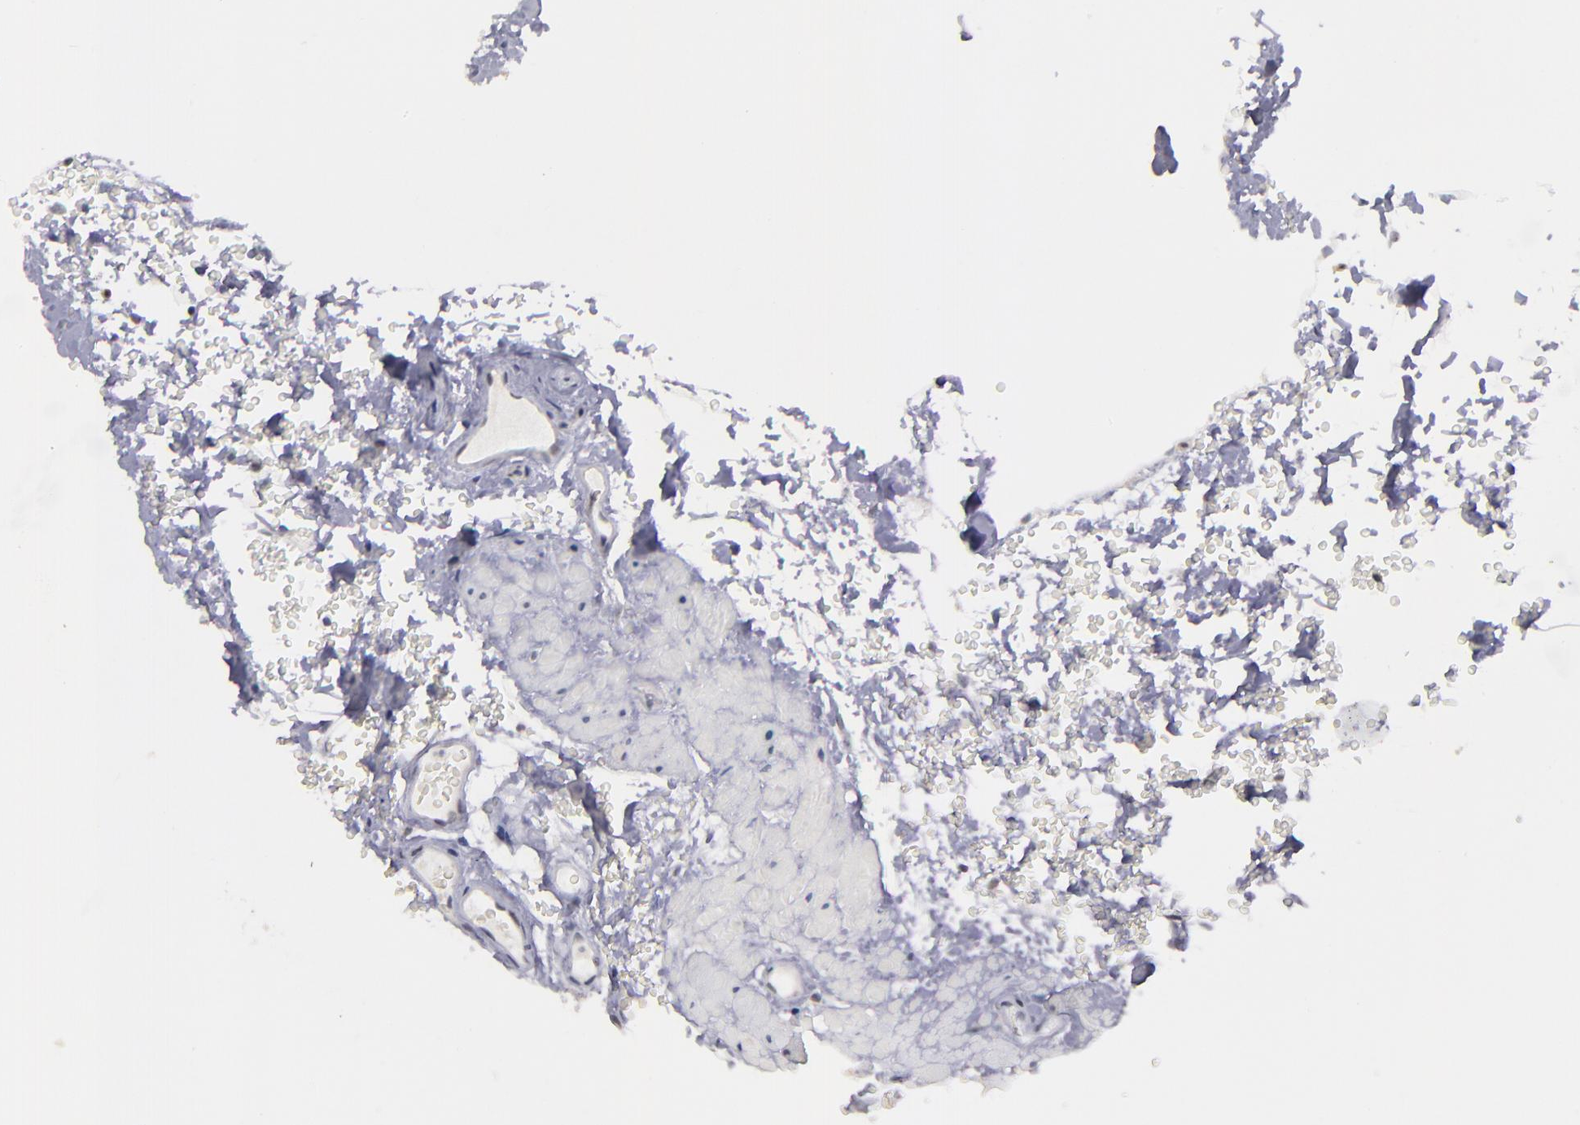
{"staining": {"intensity": "weak", "quantity": "<25%", "location": "nuclear"}, "tissue": "seminal vesicle", "cell_type": "Glandular cells", "image_type": "normal", "snomed": [{"axis": "morphology", "description": "Normal tissue, NOS"}, {"axis": "topography", "description": "Prostate"}, {"axis": "topography", "description": "Seminal veicle"}], "caption": "Human seminal vesicle stained for a protein using immunohistochemistry (IHC) shows no staining in glandular cells.", "gene": "OTUB2", "patient": {"sex": "male", "age": 51}}